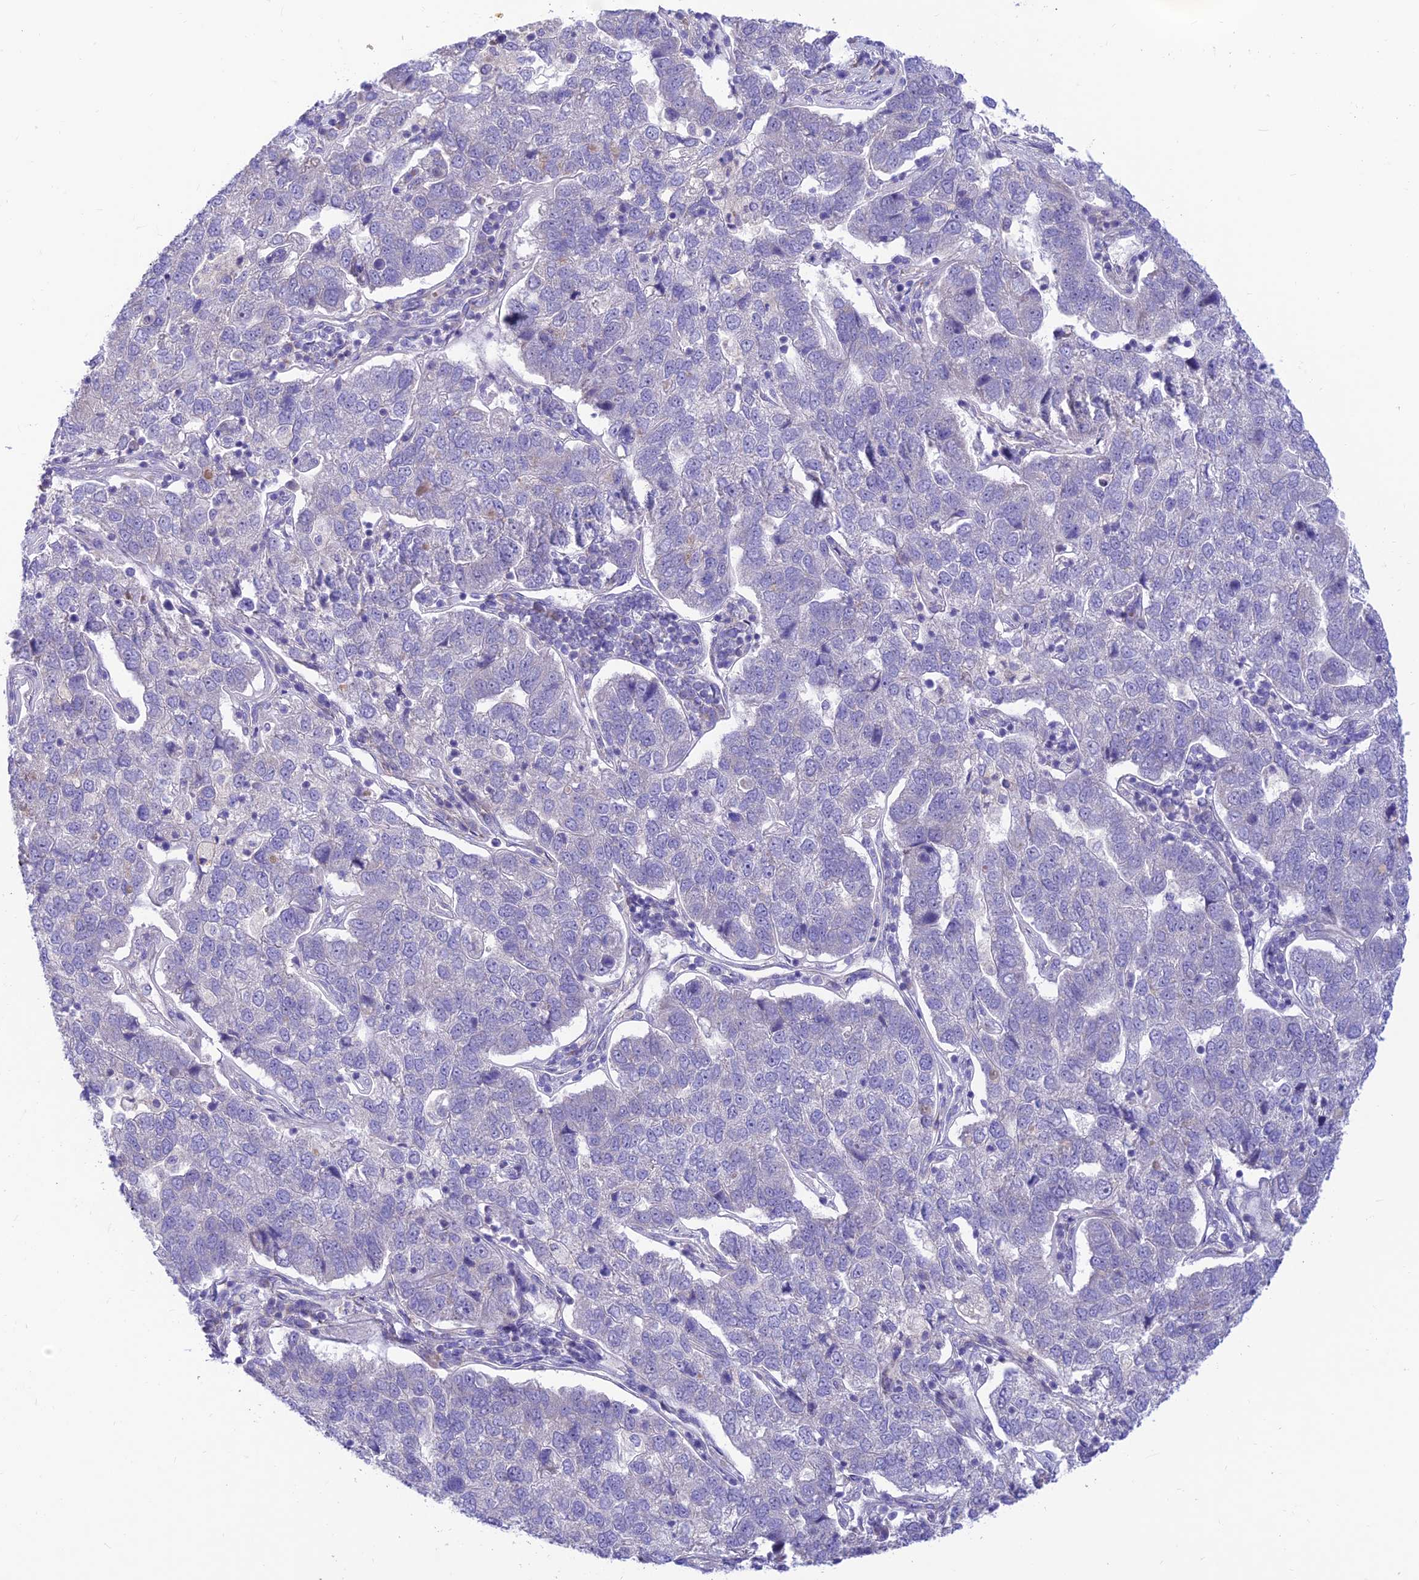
{"staining": {"intensity": "negative", "quantity": "none", "location": "none"}, "tissue": "pancreatic cancer", "cell_type": "Tumor cells", "image_type": "cancer", "snomed": [{"axis": "morphology", "description": "Adenocarcinoma, NOS"}, {"axis": "topography", "description": "Pancreas"}], "caption": "Human pancreatic adenocarcinoma stained for a protein using immunohistochemistry (IHC) displays no expression in tumor cells.", "gene": "FAM186B", "patient": {"sex": "female", "age": 61}}